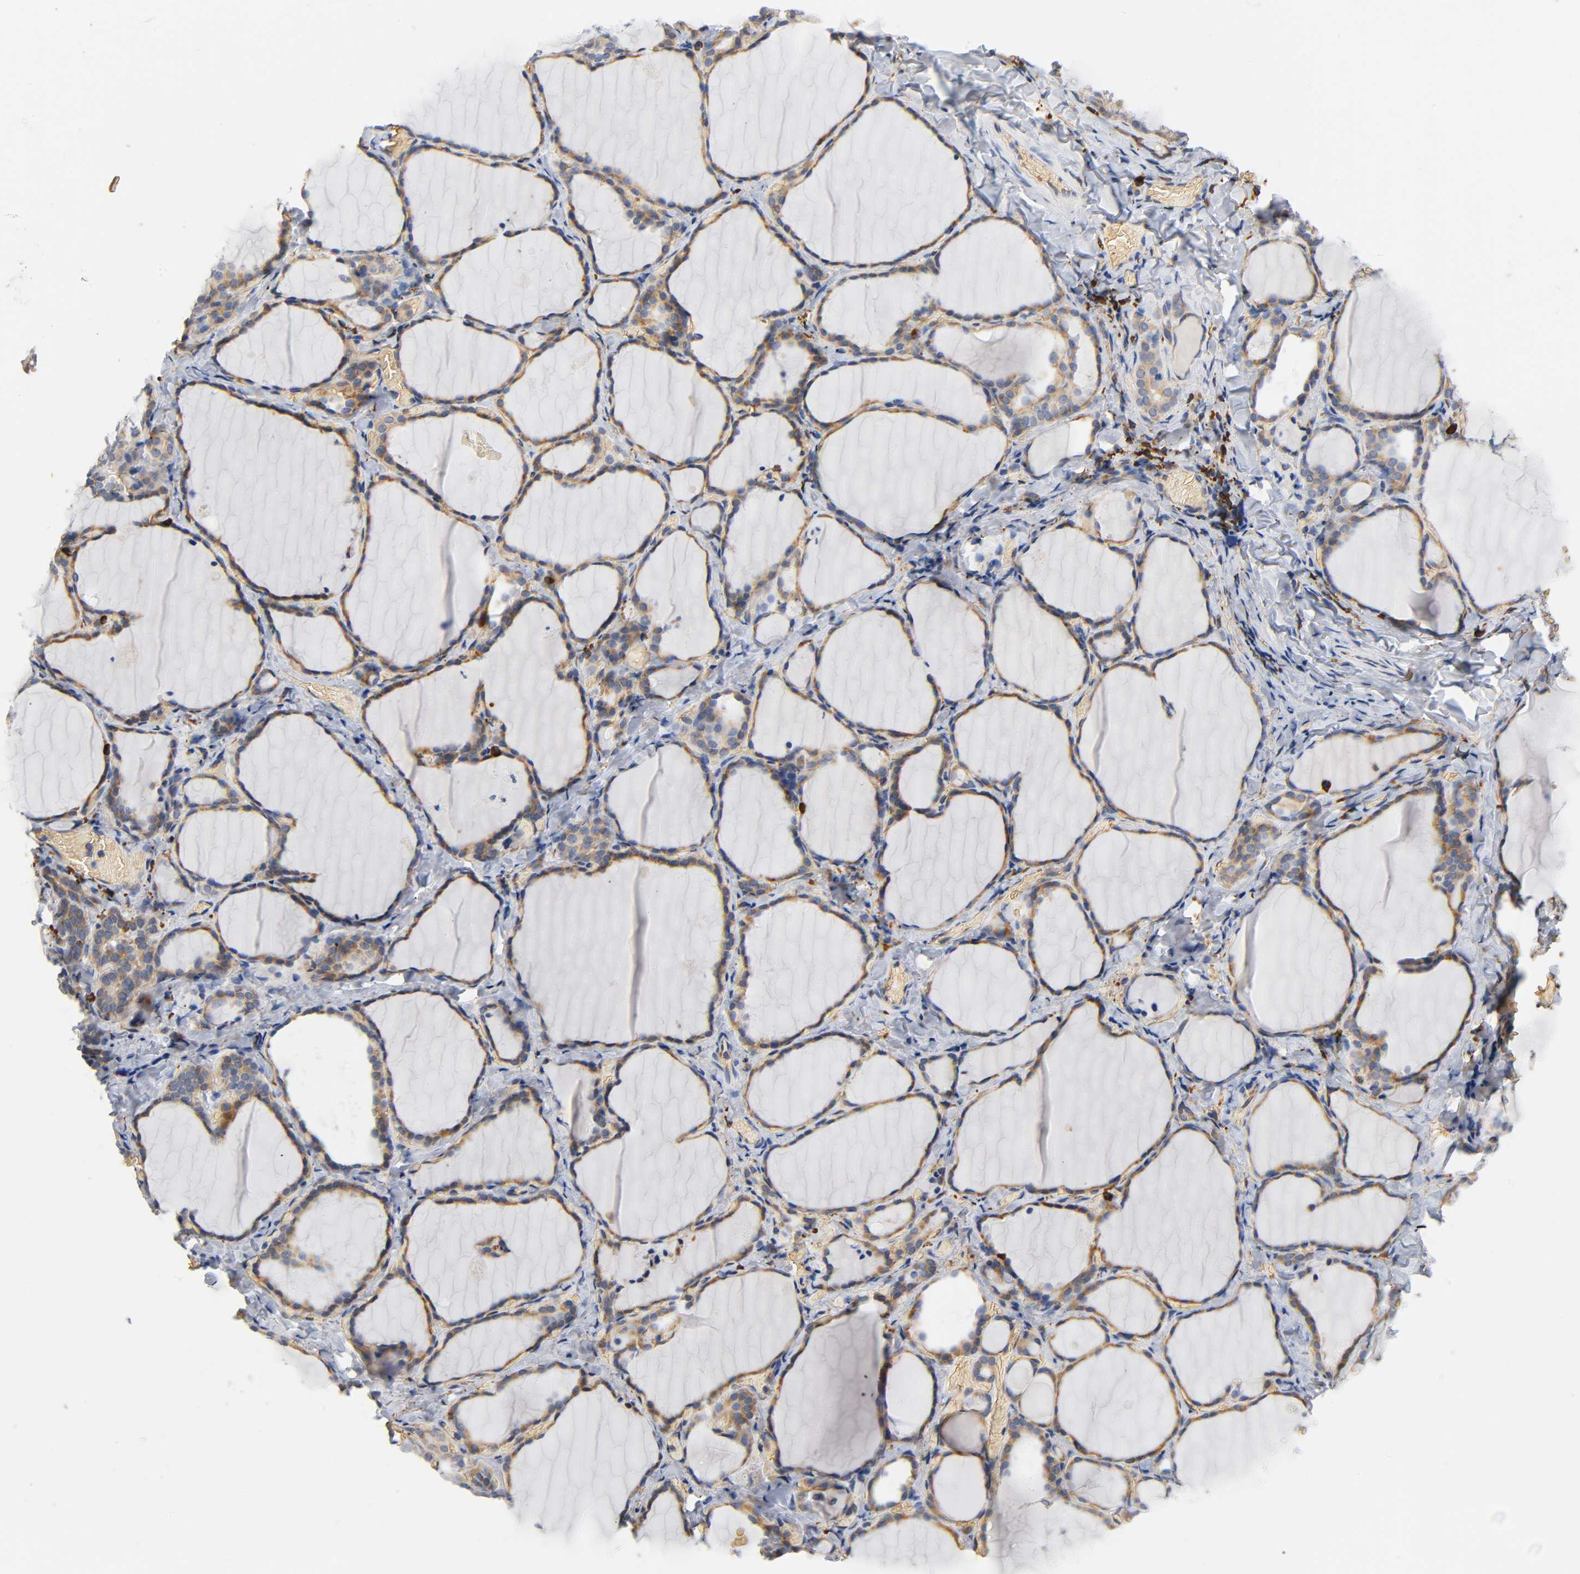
{"staining": {"intensity": "moderate", "quantity": ">75%", "location": "cytoplasmic/membranous"}, "tissue": "thyroid gland", "cell_type": "Glandular cells", "image_type": "normal", "snomed": [{"axis": "morphology", "description": "Normal tissue, NOS"}, {"axis": "morphology", "description": "Papillary adenocarcinoma, NOS"}, {"axis": "topography", "description": "Thyroid gland"}], "caption": "A brown stain shows moderate cytoplasmic/membranous staining of a protein in glandular cells of benign thyroid gland. Ihc stains the protein of interest in brown and the nuclei are stained blue.", "gene": "UCKL1", "patient": {"sex": "female", "age": 30}}